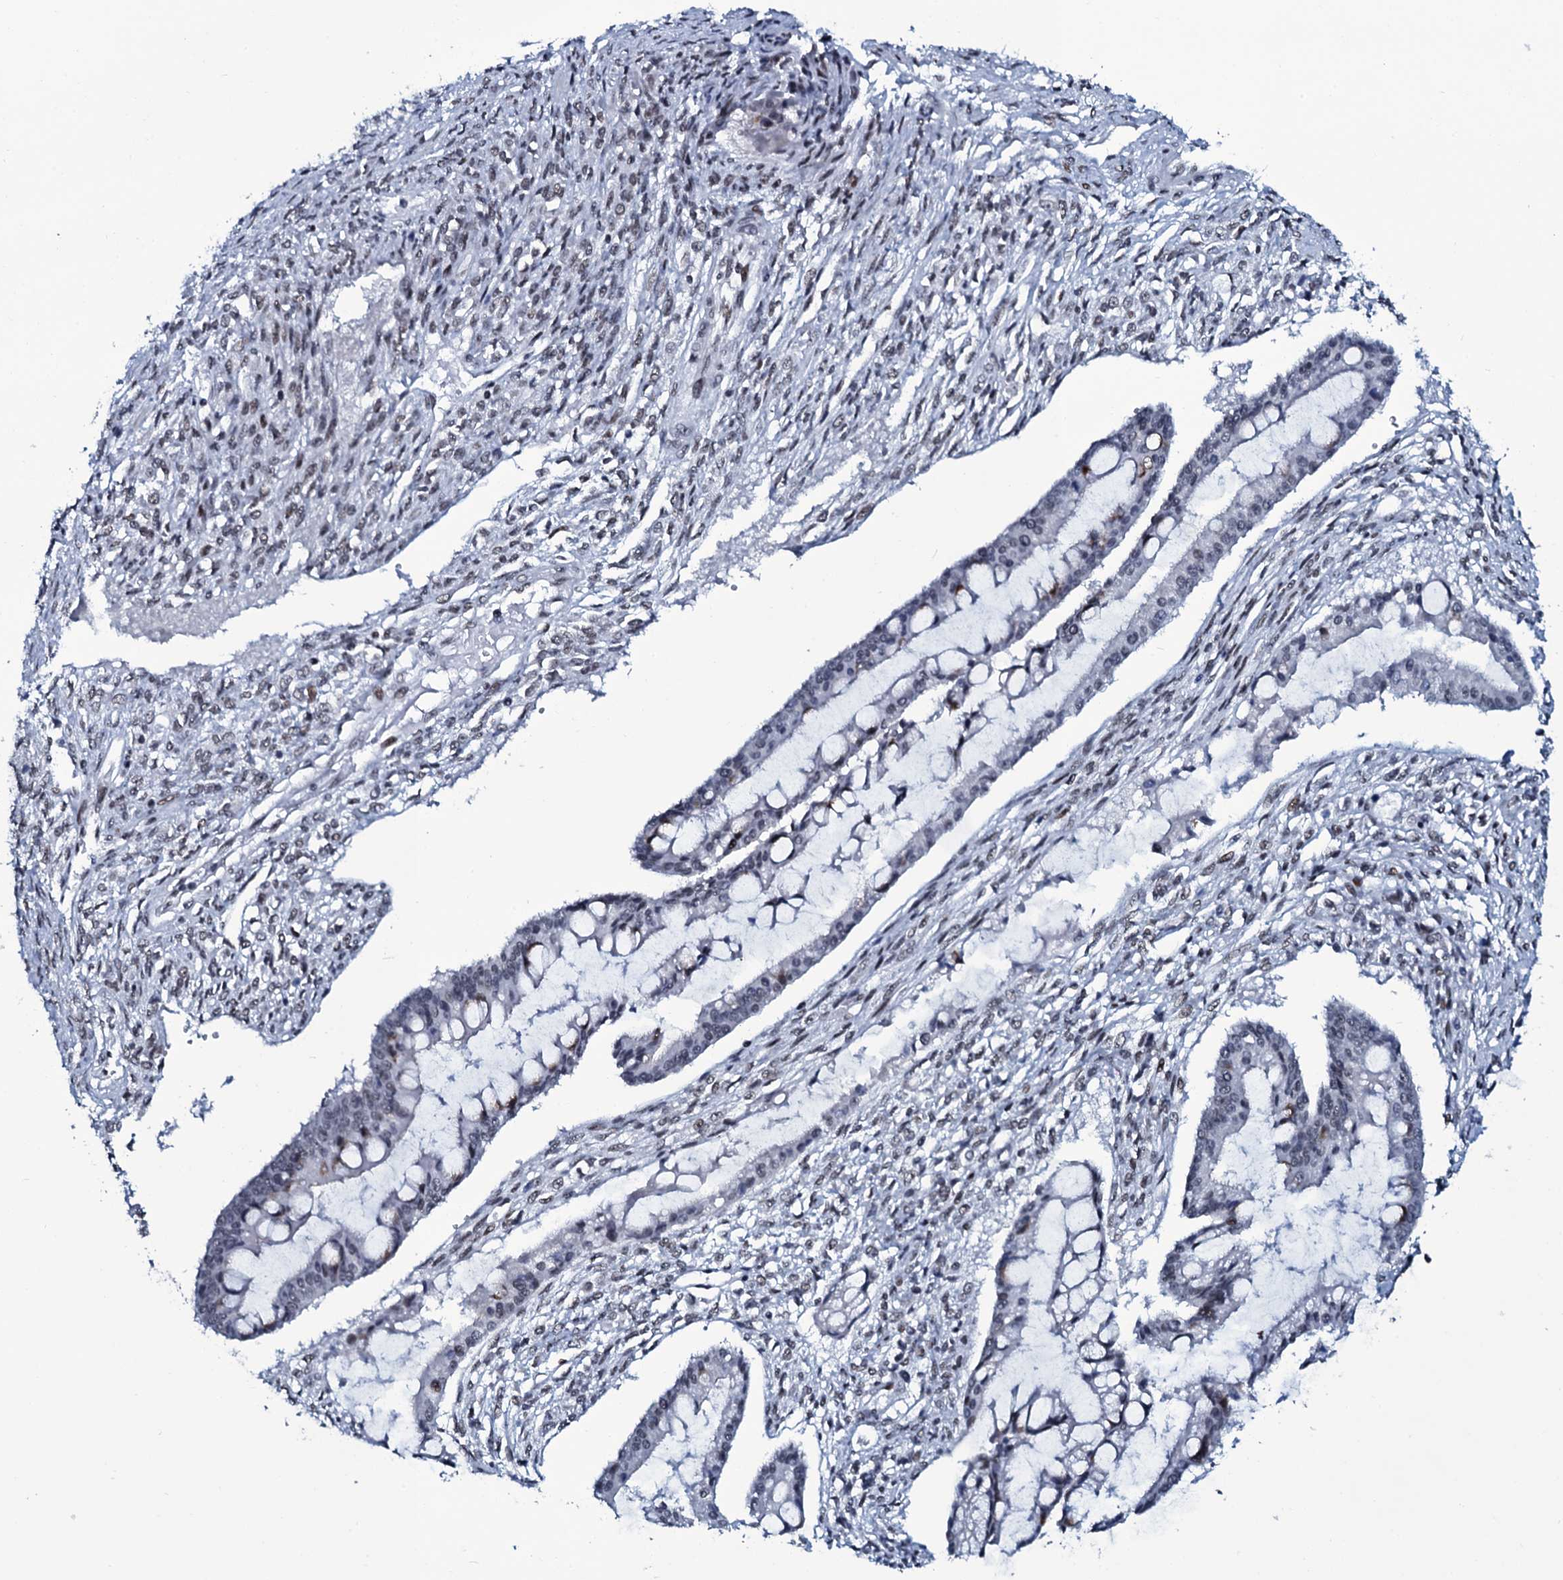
{"staining": {"intensity": "moderate", "quantity": "<25%", "location": "nuclear"}, "tissue": "ovarian cancer", "cell_type": "Tumor cells", "image_type": "cancer", "snomed": [{"axis": "morphology", "description": "Cystadenocarcinoma, mucinous, NOS"}, {"axis": "topography", "description": "Ovary"}], "caption": "Ovarian mucinous cystadenocarcinoma stained with DAB (3,3'-diaminobenzidine) immunohistochemistry (IHC) exhibits low levels of moderate nuclear positivity in approximately <25% of tumor cells. (IHC, brightfield microscopy, high magnification).", "gene": "ZMIZ2", "patient": {"sex": "female", "age": 73}}